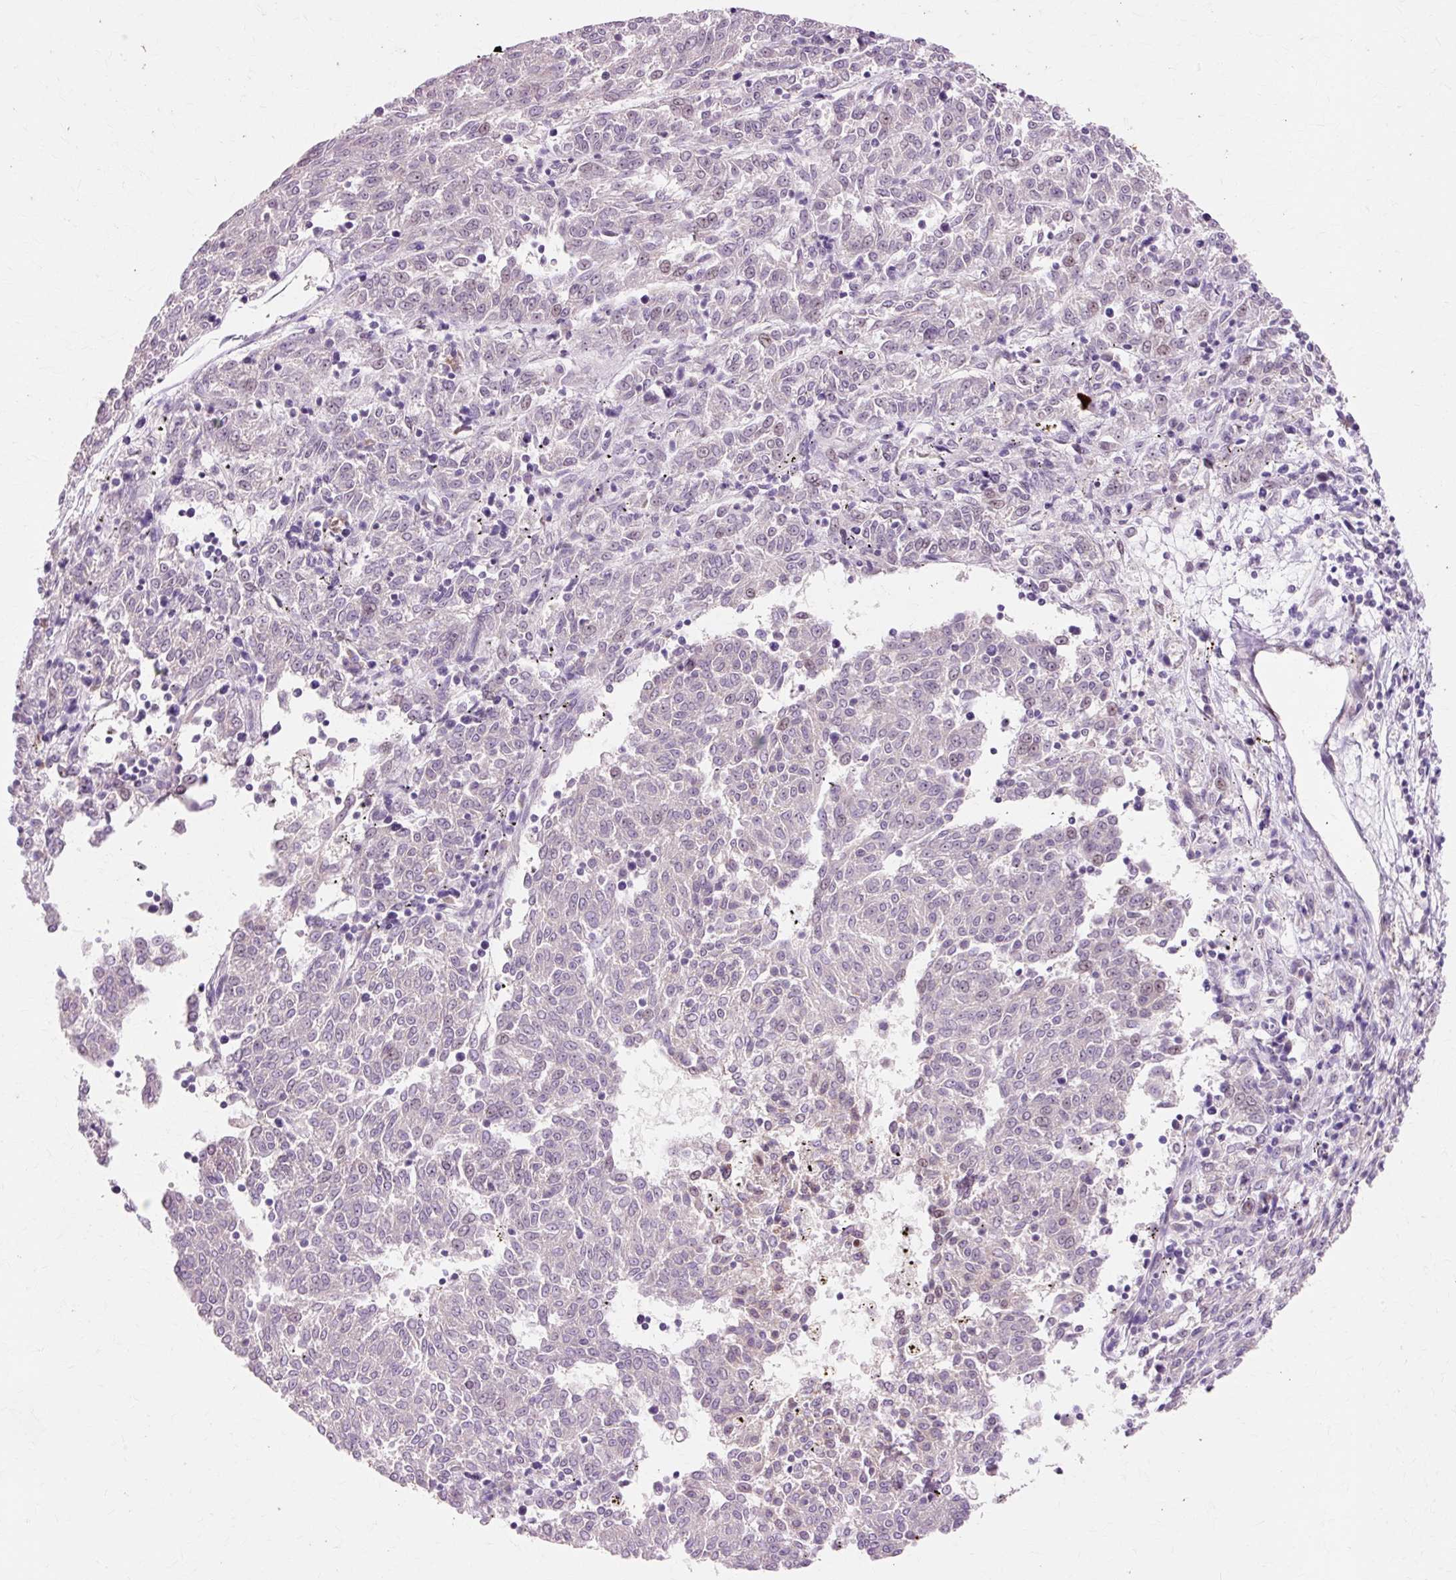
{"staining": {"intensity": "negative", "quantity": "none", "location": "none"}, "tissue": "melanoma", "cell_type": "Tumor cells", "image_type": "cancer", "snomed": [{"axis": "morphology", "description": "Malignant melanoma, NOS"}, {"axis": "topography", "description": "Skin"}], "caption": "Human melanoma stained for a protein using immunohistochemistry (IHC) demonstrates no positivity in tumor cells.", "gene": "MACROD2", "patient": {"sex": "female", "age": 72}}